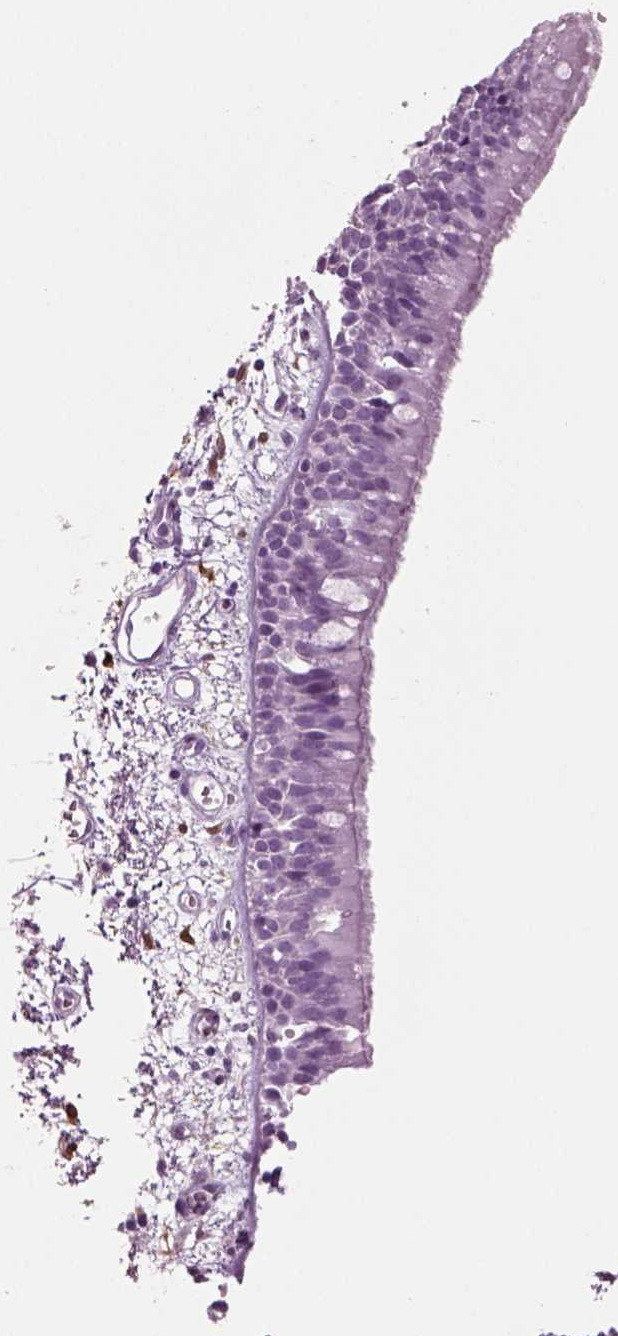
{"staining": {"intensity": "negative", "quantity": "none", "location": "none"}, "tissue": "bronchus", "cell_type": "Respiratory epithelial cells", "image_type": "normal", "snomed": [{"axis": "morphology", "description": "Normal tissue, NOS"}, {"axis": "morphology", "description": "Squamous cell carcinoma, NOS"}, {"axis": "topography", "description": "Cartilage tissue"}, {"axis": "topography", "description": "Bronchus"}, {"axis": "topography", "description": "Lung"}], "caption": "High magnification brightfield microscopy of unremarkable bronchus stained with DAB (brown) and counterstained with hematoxylin (blue): respiratory epithelial cells show no significant expression.", "gene": "CRABP1", "patient": {"sex": "male", "age": 66}}